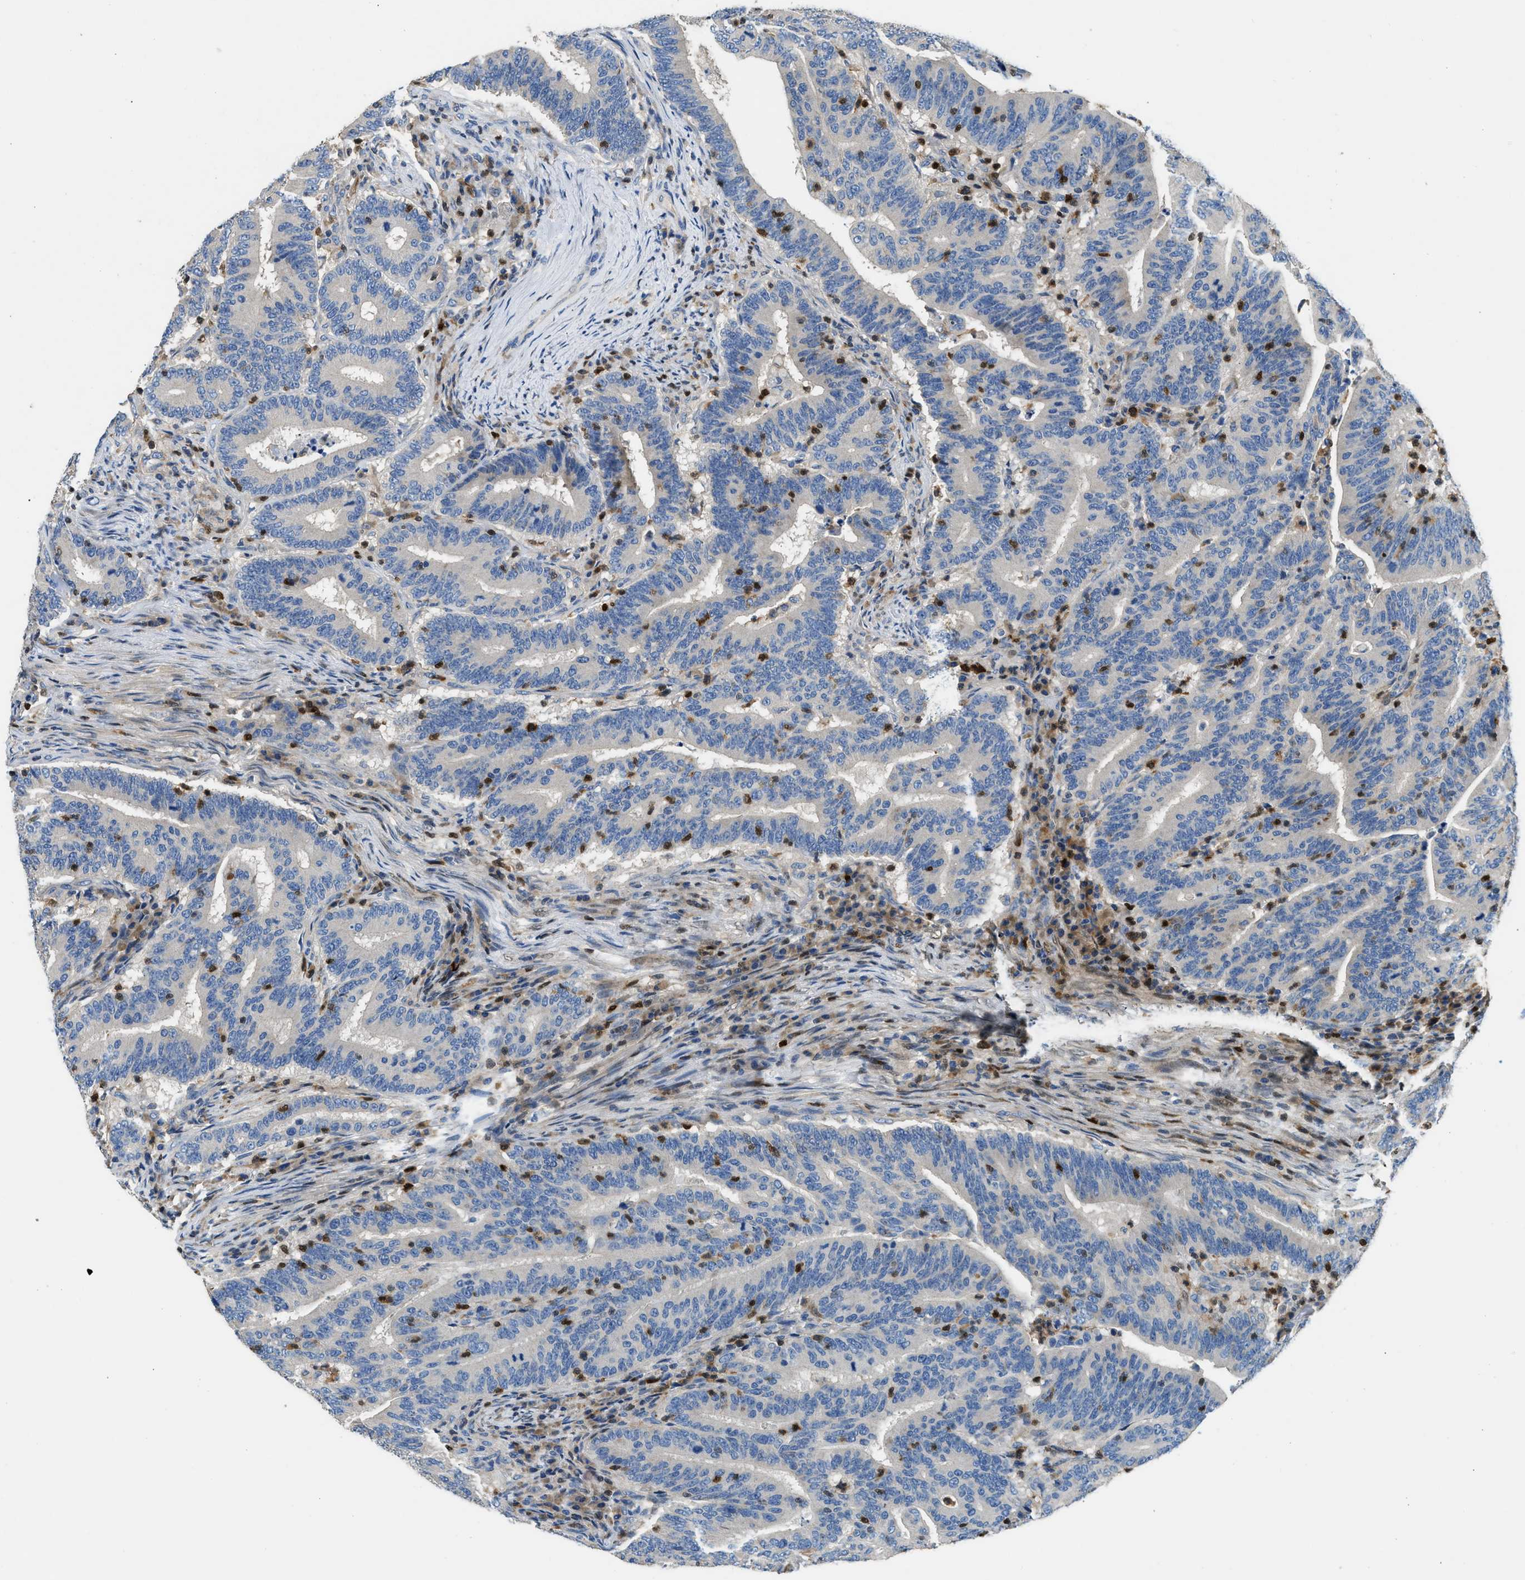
{"staining": {"intensity": "weak", "quantity": "<25%", "location": "cytoplasmic/membranous"}, "tissue": "colorectal cancer", "cell_type": "Tumor cells", "image_type": "cancer", "snomed": [{"axis": "morphology", "description": "Adenocarcinoma, NOS"}, {"axis": "topography", "description": "Colon"}], "caption": "Tumor cells are negative for protein expression in human colorectal adenocarcinoma.", "gene": "TOX", "patient": {"sex": "female", "age": 66}}